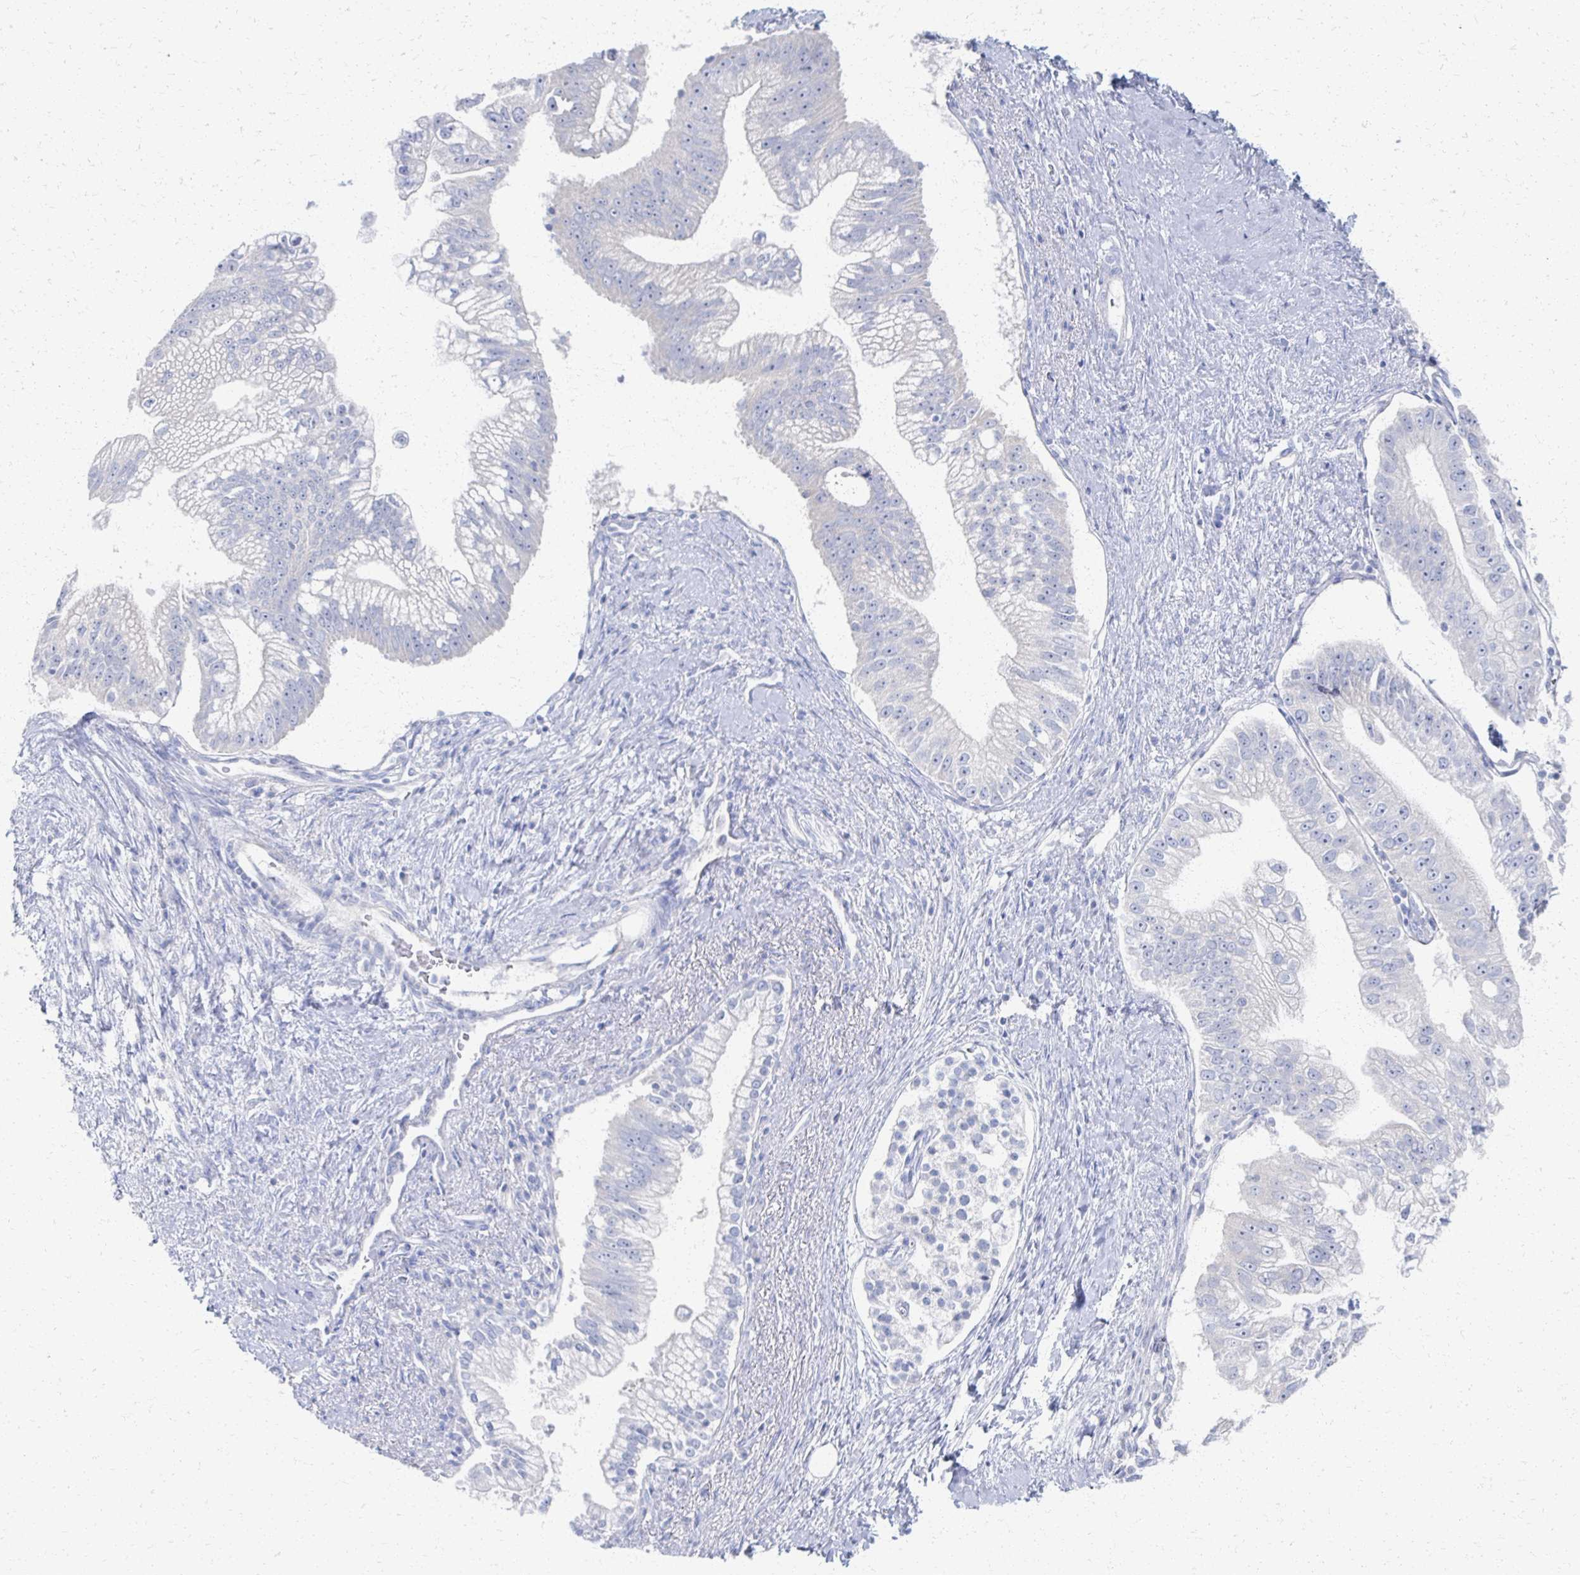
{"staining": {"intensity": "negative", "quantity": "none", "location": "none"}, "tissue": "pancreatic cancer", "cell_type": "Tumor cells", "image_type": "cancer", "snomed": [{"axis": "morphology", "description": "Adenocarcinoma, NOS"}, {"axis": "topography", "description": "Pancreas"}], "caption": "DAB immunohistochemical staining of human pancreatic cancer (adenocarcinoma) shows no significant positivity in tumor cells.", "gene": "PRR20A", "patient": {"sex": "male", "age": 70}}